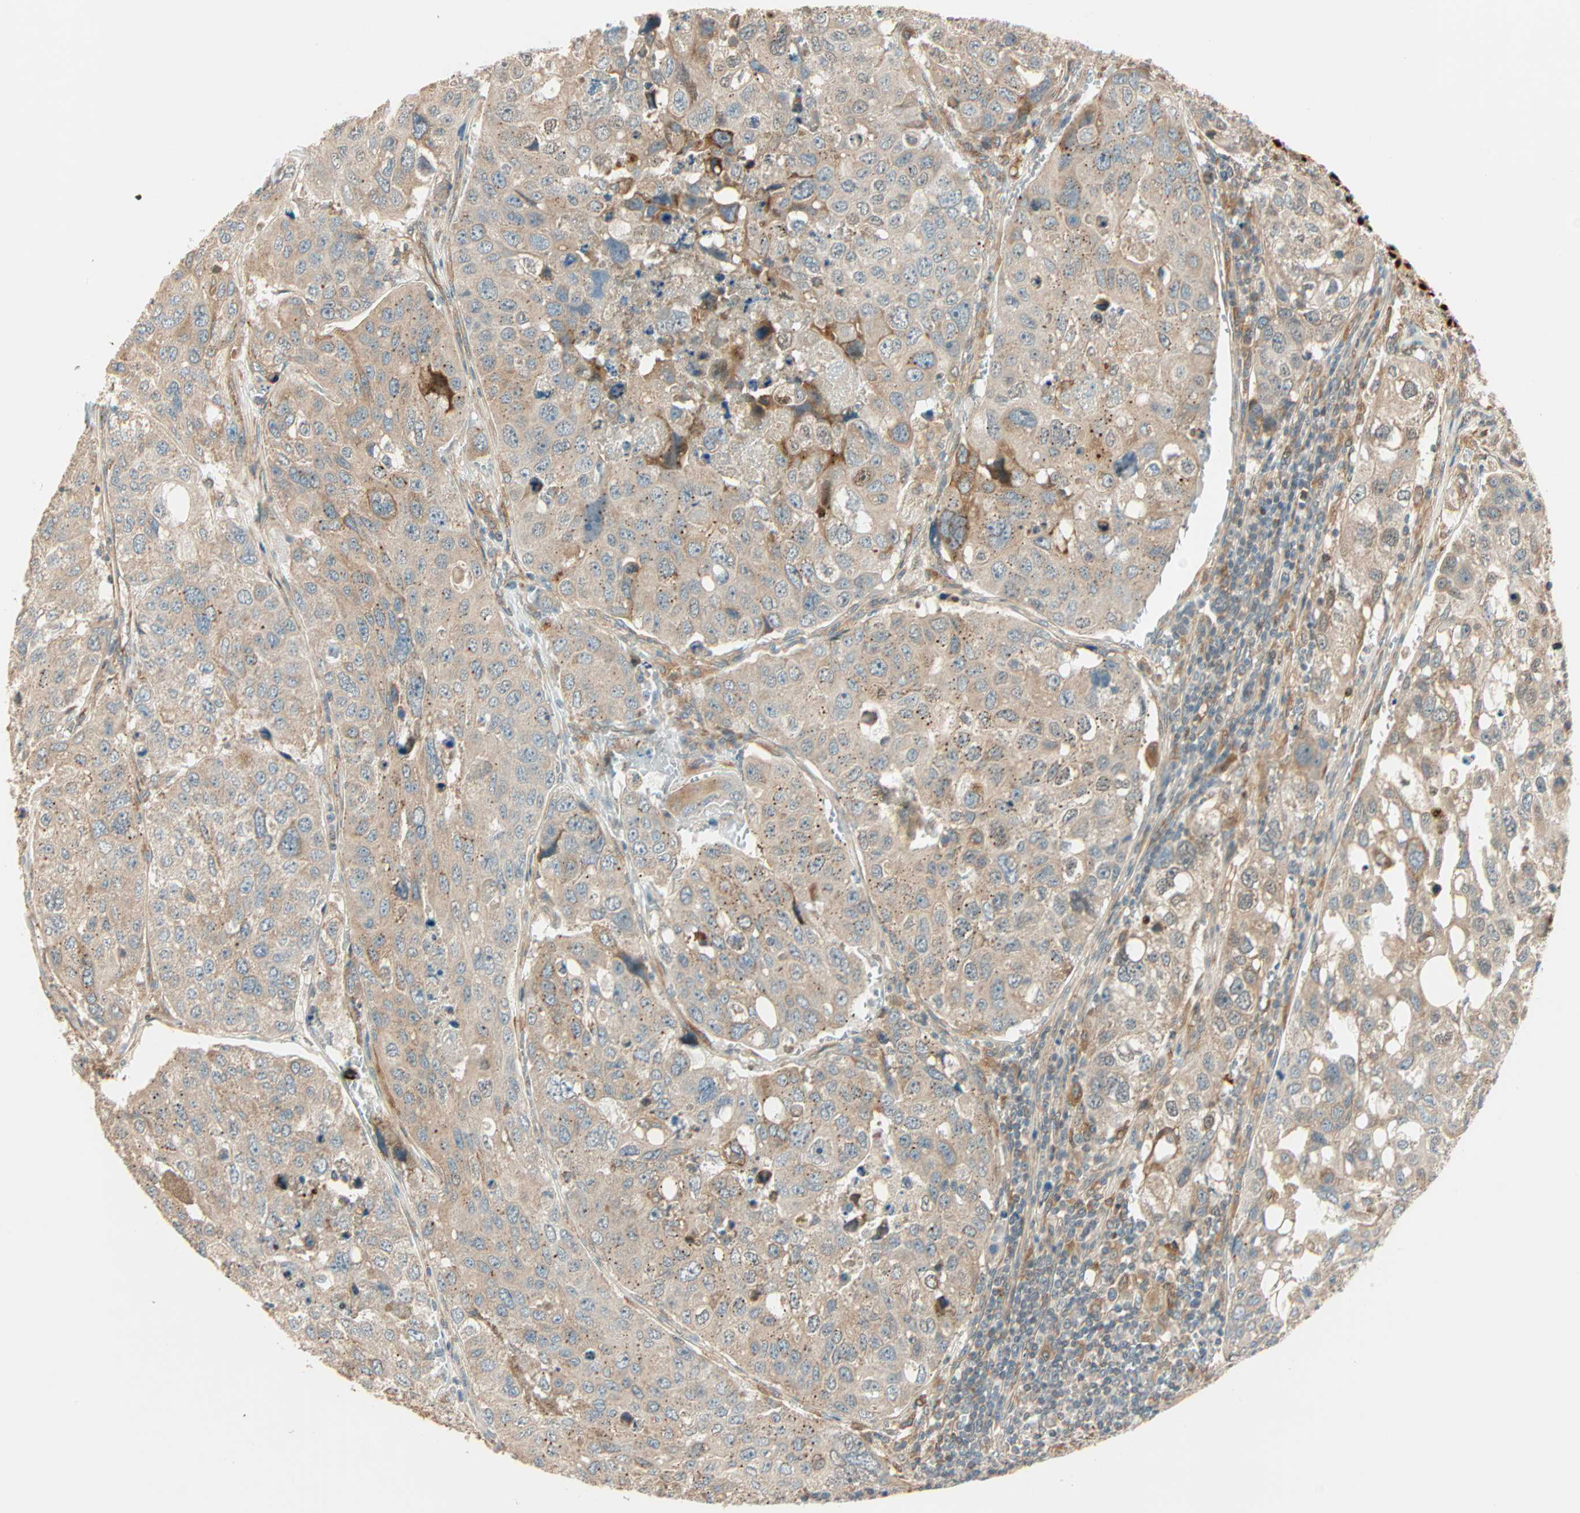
{"staining": {"intensity": "weak", "quantity": ">75%", "location": "cytoplasmic/membranous"}, "tissue": "urothelial cancer", "cell_type": "Tumor cells", "image_type": "cancer", "snomed": [{"axis": "morphology", "description": "Urothelial carcinoma, High grade"}, {"axis": "topography", "description": "Lymph node"}, {"axis": "topography", "description": "Urinary bladder"}], "caption": "Urothelial cancer was stained to show a protein in brown. There is low levels of weak cytoplasmic/membranous expression in approximately >75% of tumor cells.", "gene": "PNPLA6", "patient": {"sex": "male", "age": 51}}